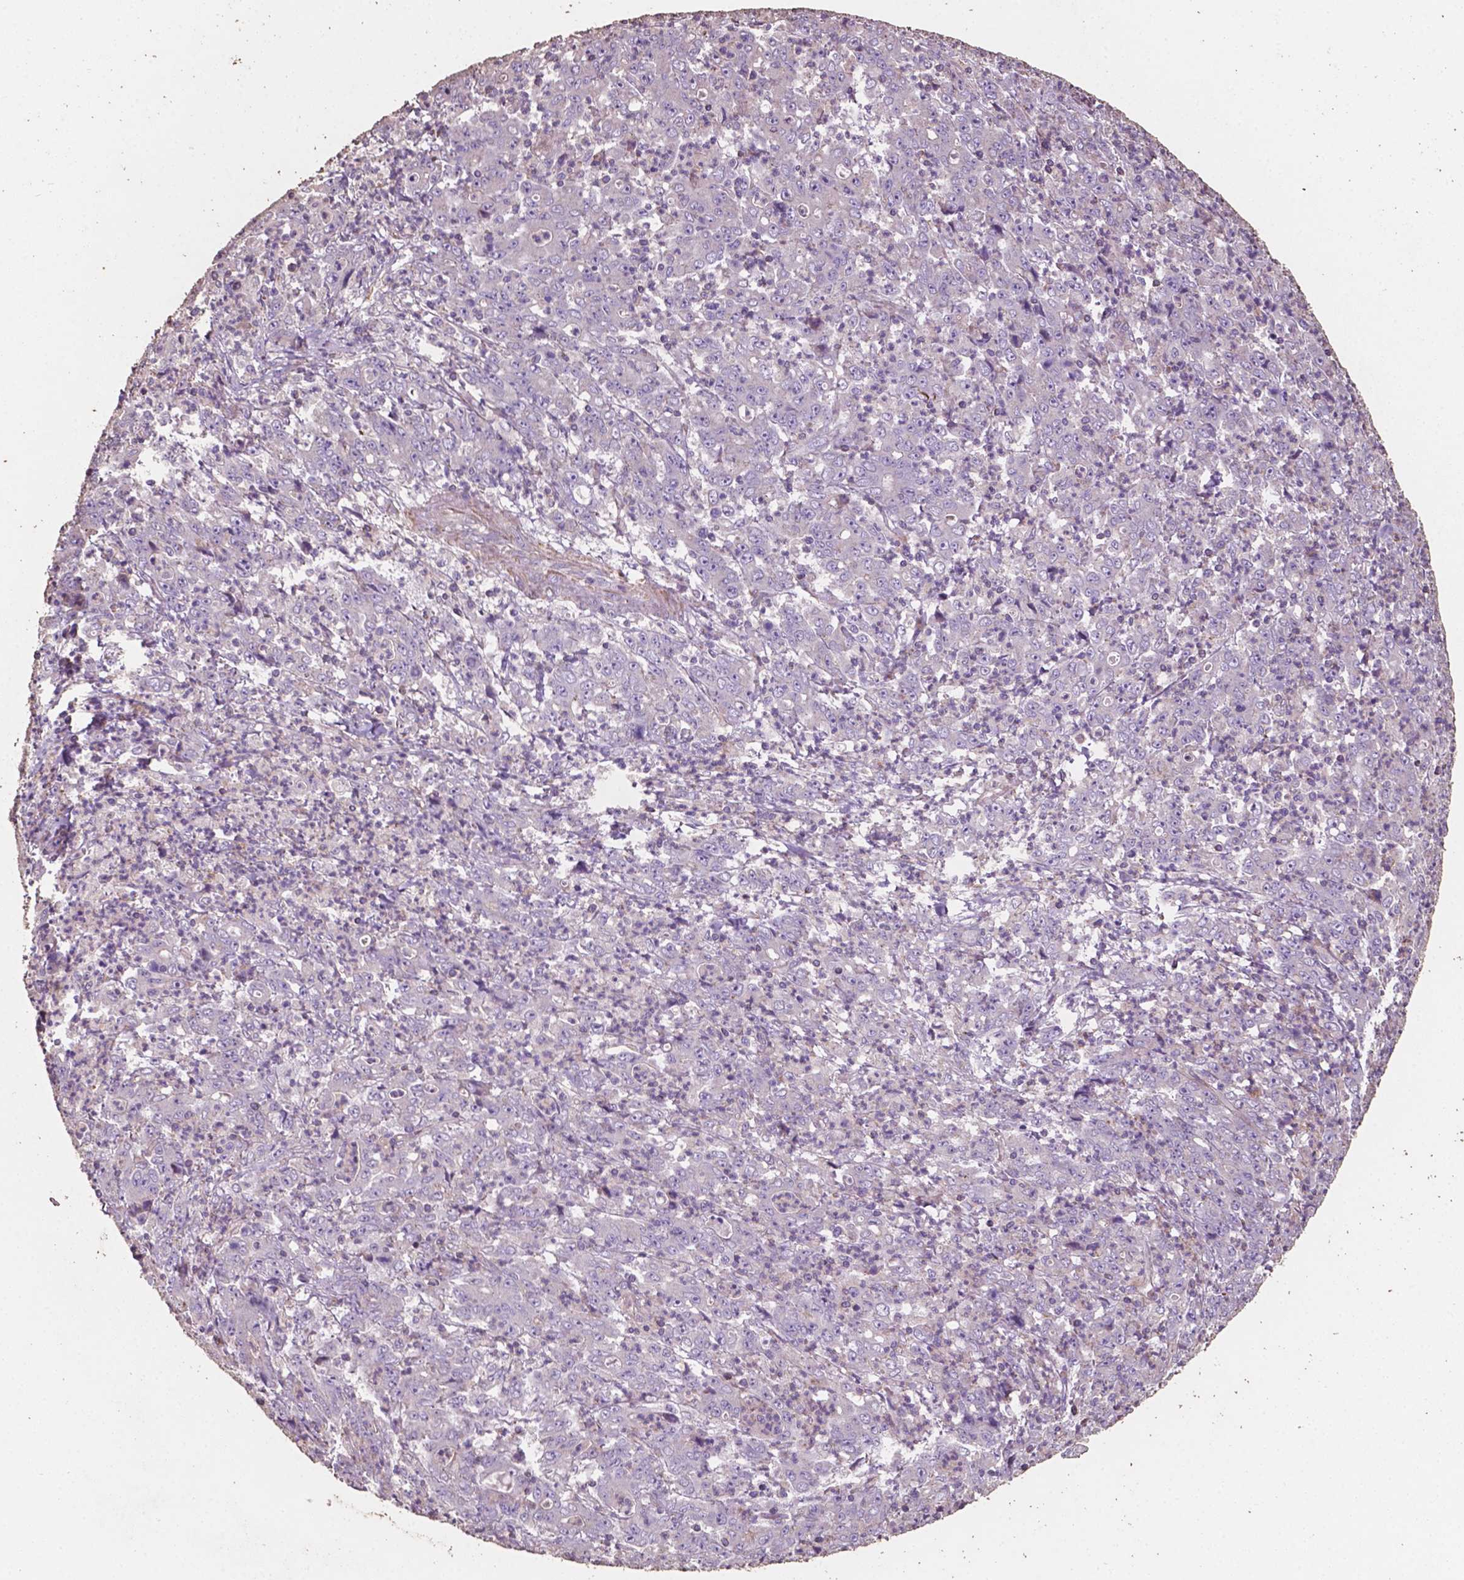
{"staining": {"intensity": "negative", "quantity": "none", "location": "none"}, "tissue": "stomach cancer", "cell_type": "Tumor cells", "image_type": "cancer", "snomed": [{"axis": "morphology", "description": "Adenocarcinoma, NOS"}, {"axis": "topography", "description": "Stomach, lower"}], "caption": "This histopathology image is of stomach cancer stained with IHC to label a protein in brown with the nuclei are counter-stained blue. There is no staining in tumor cells. (Immunohistochemistry (ihc), brightfield microscopy, high magnification).", "gene": "COMMD4", "patient": {"sex": "female", "age": 71}}